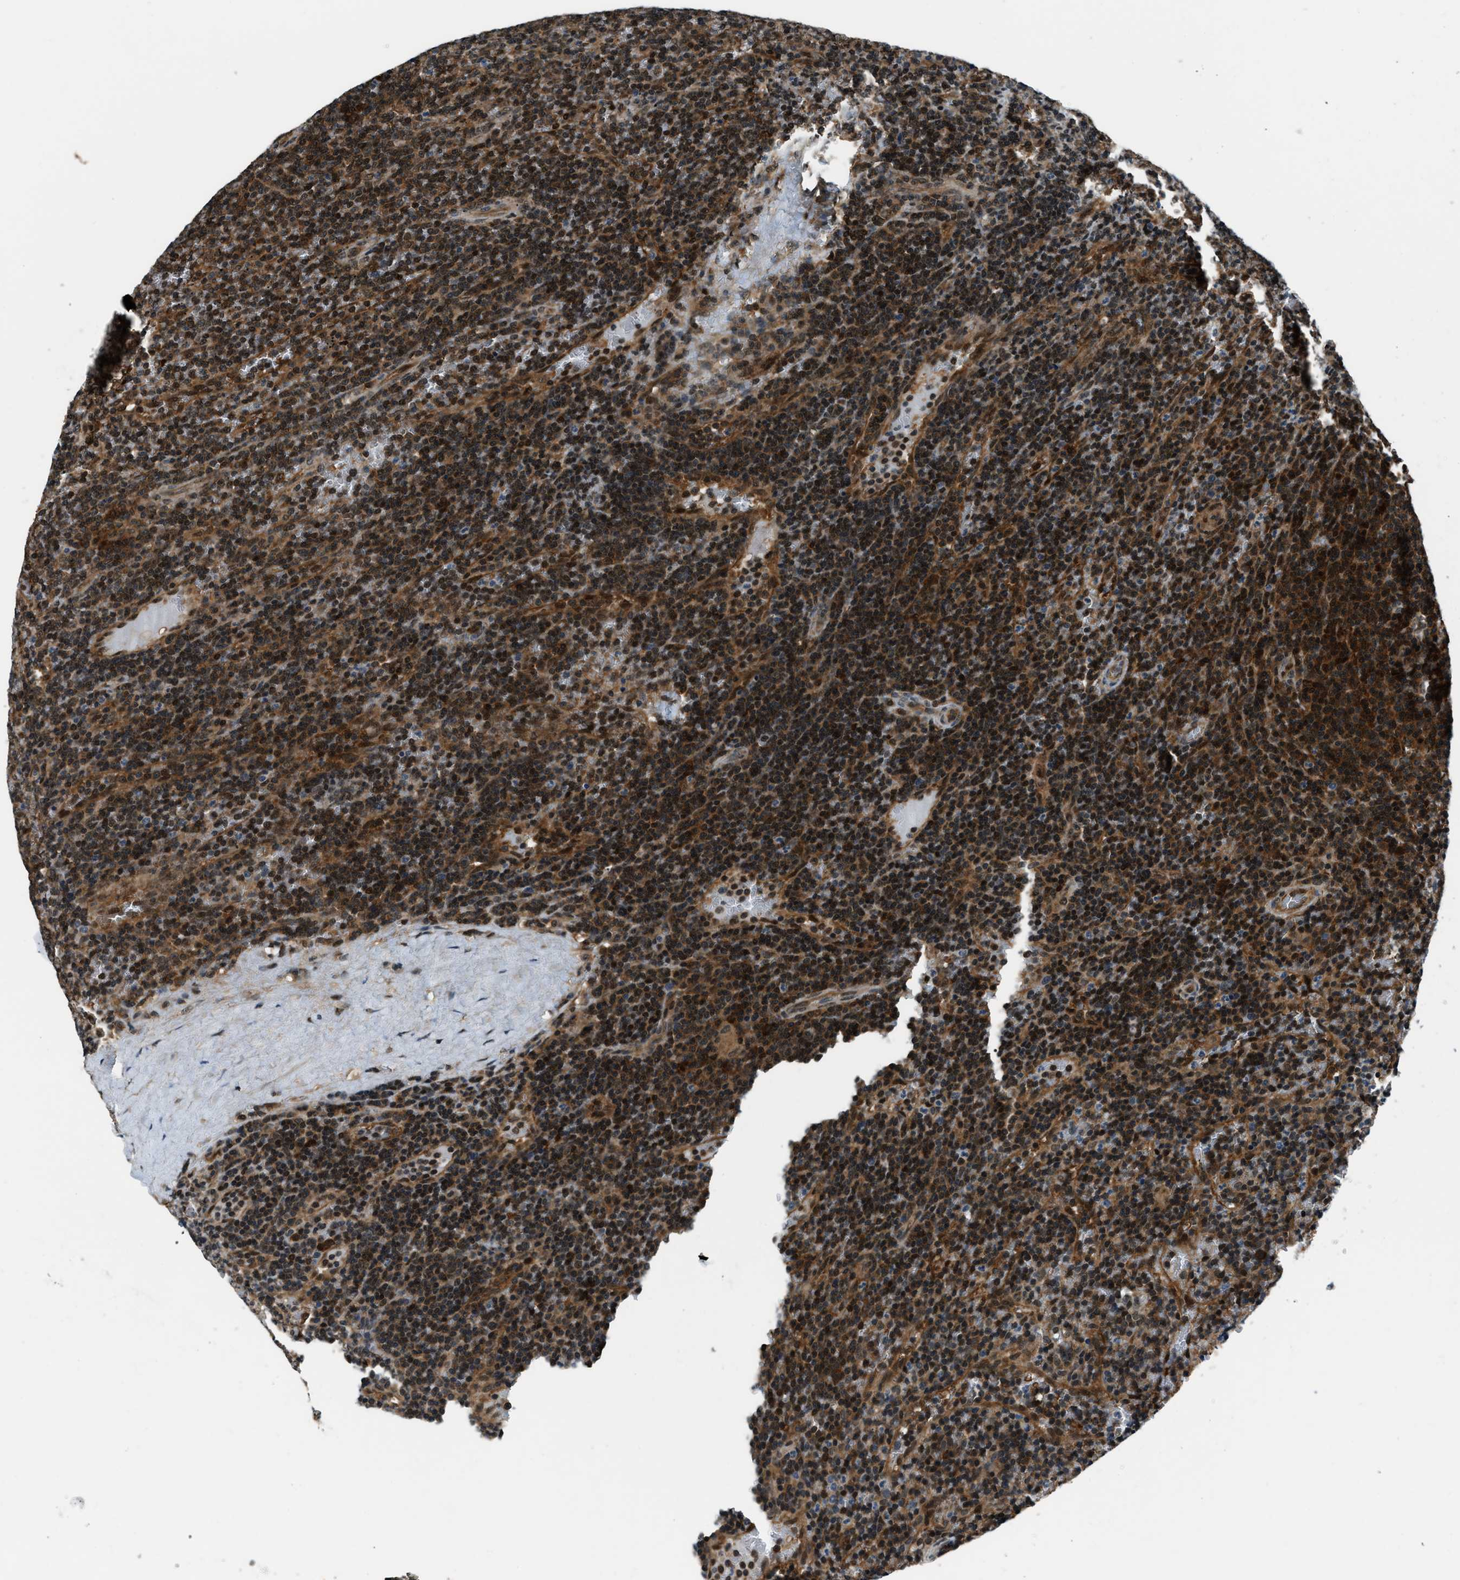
{"staining": {"intensity": "strong", "quantity": ">75%", "location": "cytoplasmic/membranous,nuclear"}, "tissue": "lymphoma", "cell_type": "Tumor cells", "image_type": "cancer", "snomed": [{"axis": "morphology", "description": "Malignant lymphoma, non-Hodgkin's type, Low grade"}, {"axis": "topography", "description": "Spleen"}], "caption": "DAB immunohistochemical staining of human lymphoma exhibits strong cytoplasmic/membranous and nuclear protein staining in about >75% of tumor cells.", "gene": "NUDCD3", "patient": {"sex": "female", "age": 50}}